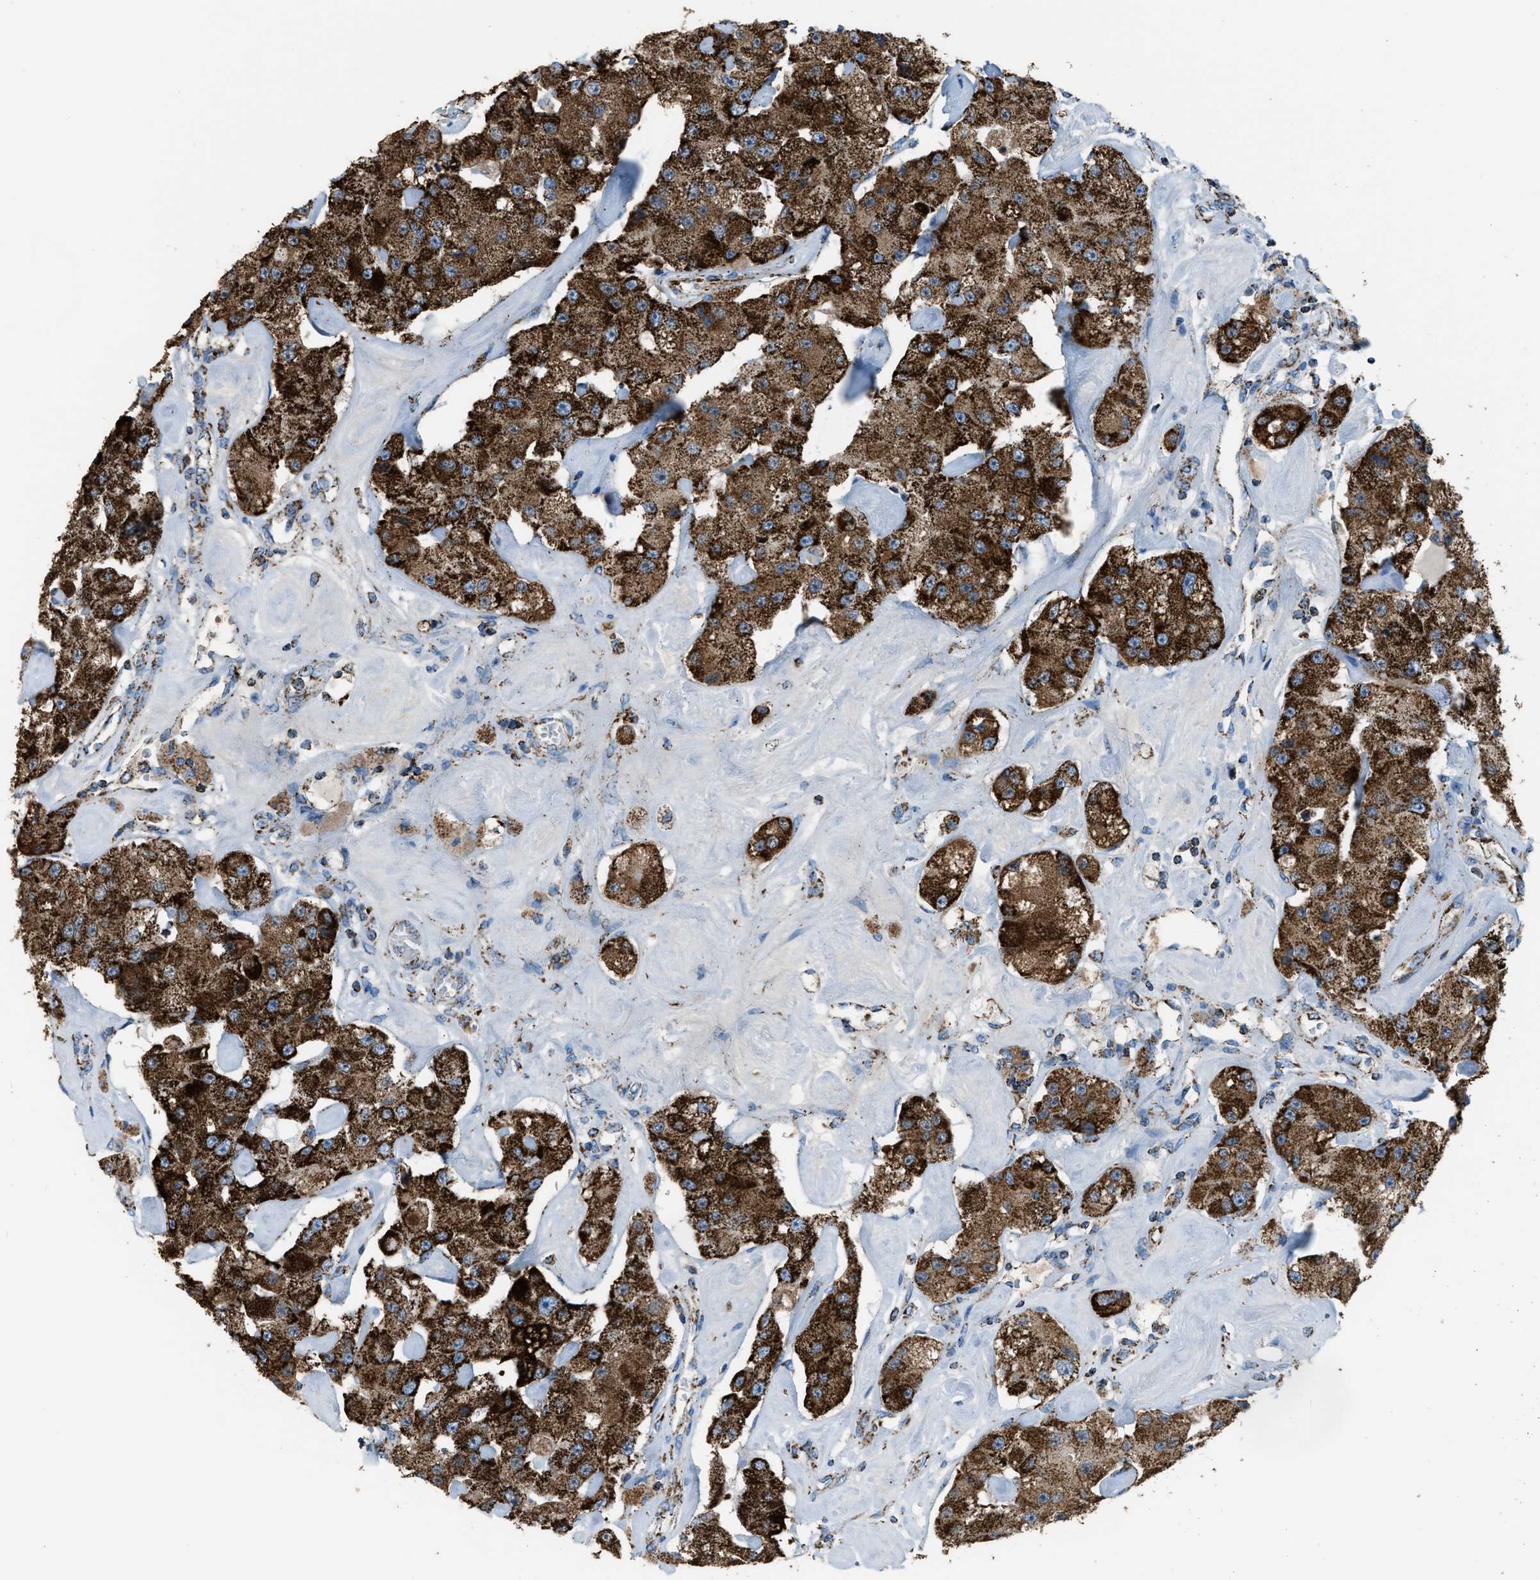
{"staining": {"intensity": "strong", "quantity": ">75%", "location": "cytoplasmic/membranous"}, "tissue": "carcinoid", "cell_type": "Tumor cells", "image_type": "cancer", "snomed": [{"axis": "morphology", "description": "Carcinoid, malignant, NOS"}, {"axis": "topography", "description": "Pancreas"}], "caption": "Immunohistochemical staining of carcinoid exhibits high levels of strong cytoplasmic/membranous expression in about >75% of tumor cells. (DAB (3,3'-diaminobenzidine) = brown stain, brightfield microscopy at high magnification).", "gene": "MDH2", "patient": {"sex": "male", "age": 41}}